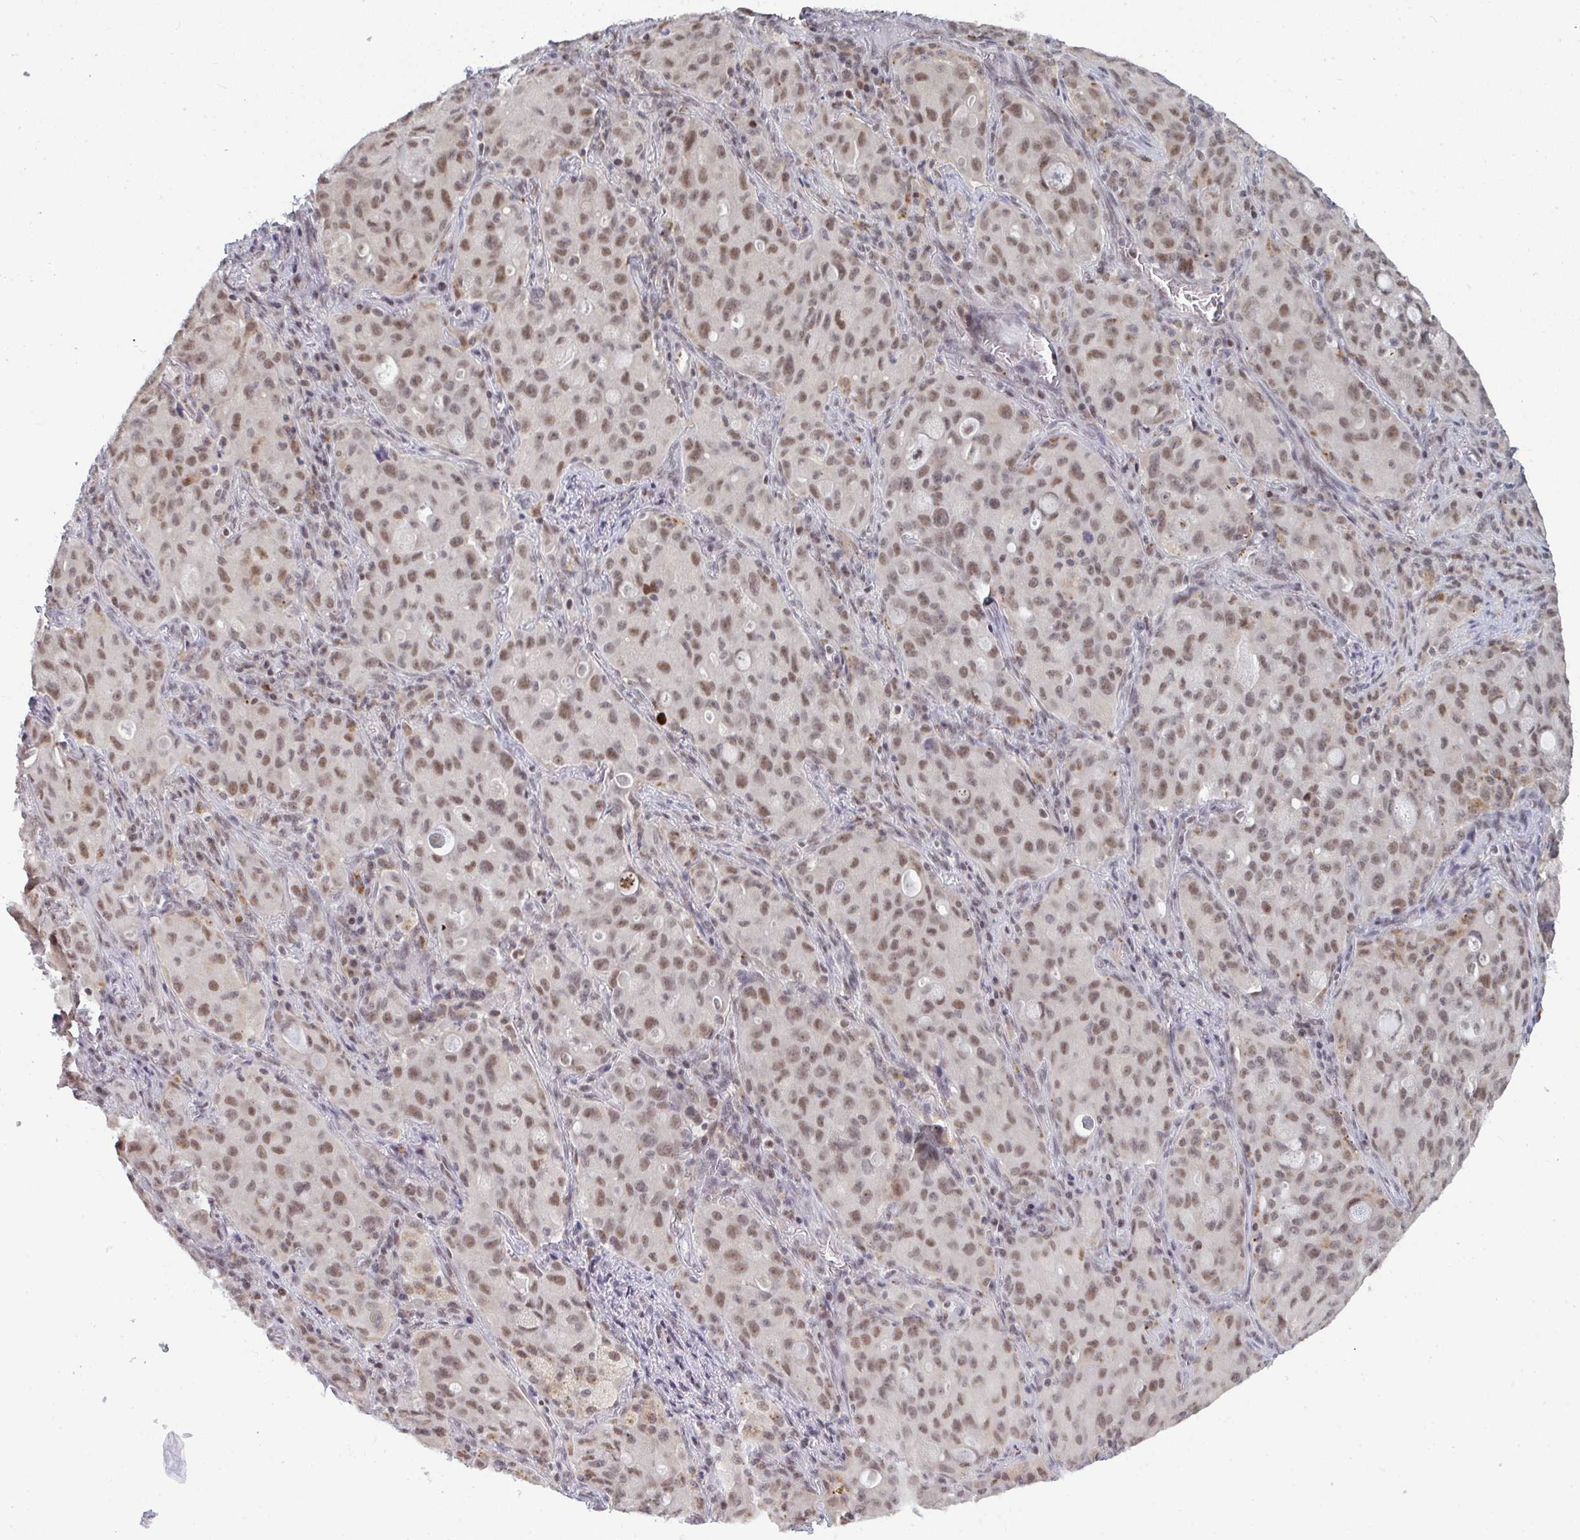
{"staining": {"intensity": "moderate", "quantity": ">75%", "location": "nuclear"}, "tissue": "lung cancer", "cell_type": "Tumor cells", "image_type": "cancer", "snomed": [{"axis": "morphology", "description": "Adenocarcinoma, NOS"}, {"axis": "topography", "description": "Lung"}], "caption": "Adenocarcinoma (lung) stained for a protein reveals moderate nuclear positivity in tumor cells. Ihc stains the protein of interest in brown and the nuclei are stained blue.", "gene": "ATF1", "patient": {"sex": "female", "age": 44}}